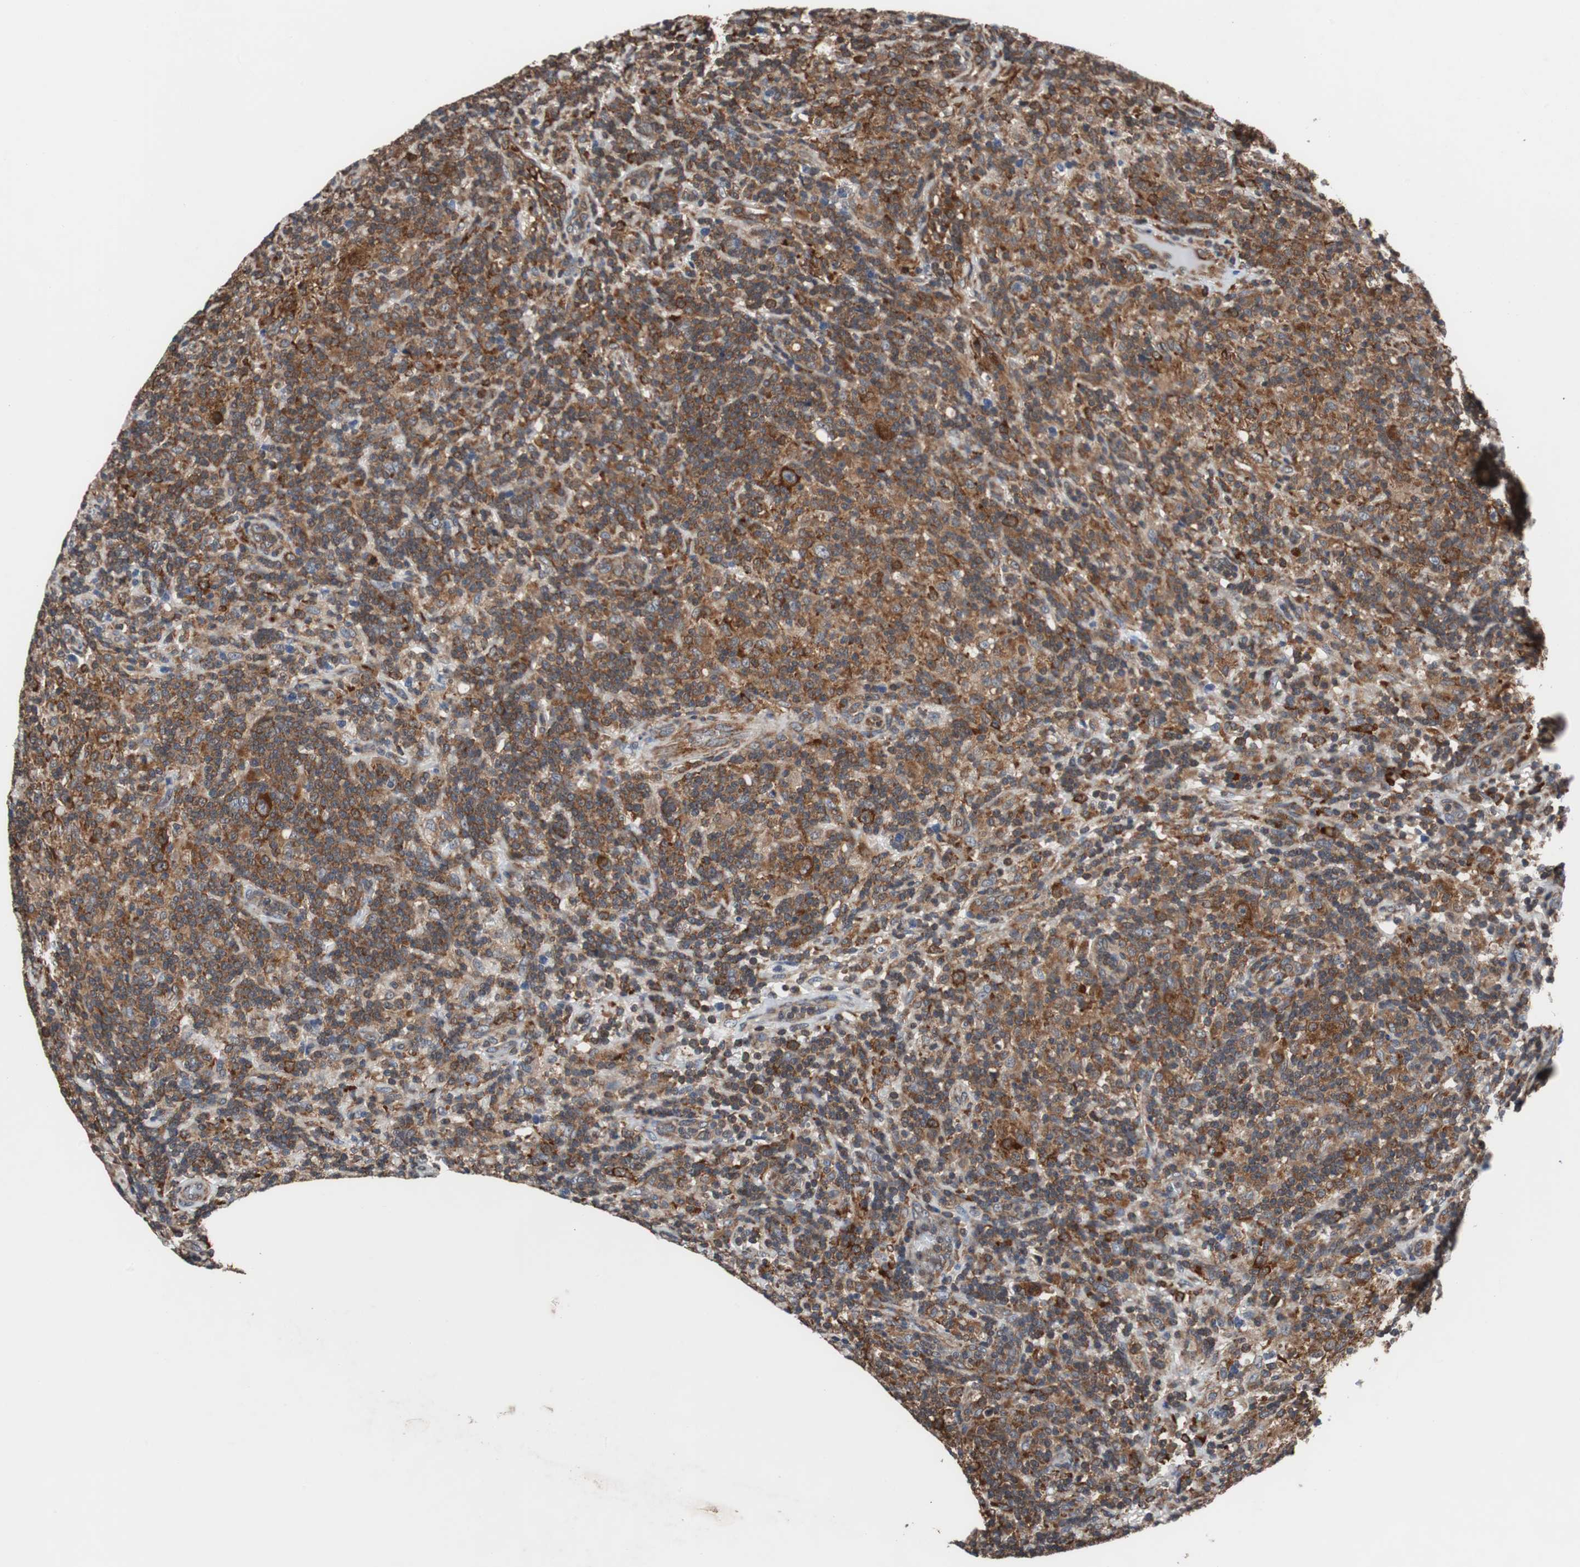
{"staining": {"intensity": "strong", "quantity": ">75%", "location": "cytoplasmic/membranous"}, "tissue": "lymphoma", "cell_type": "Tumor cells", "image_type": "cancer", "snomed": [{"axis": "morphology", "description": "Hodgkin's disease, NOS"}, {"axis": "topography", "description": "Lymph node"}], "caption": "Immunohistochemical staining of Hodgkin's disease displays high levels of strong cytoplasmic/membranous expression in about >75% of tumor cells. (Brightfield microscopy of DAB IHC at high magnification).", "gene": "USP10", "patient": {"sex": "male", "age": 70}}